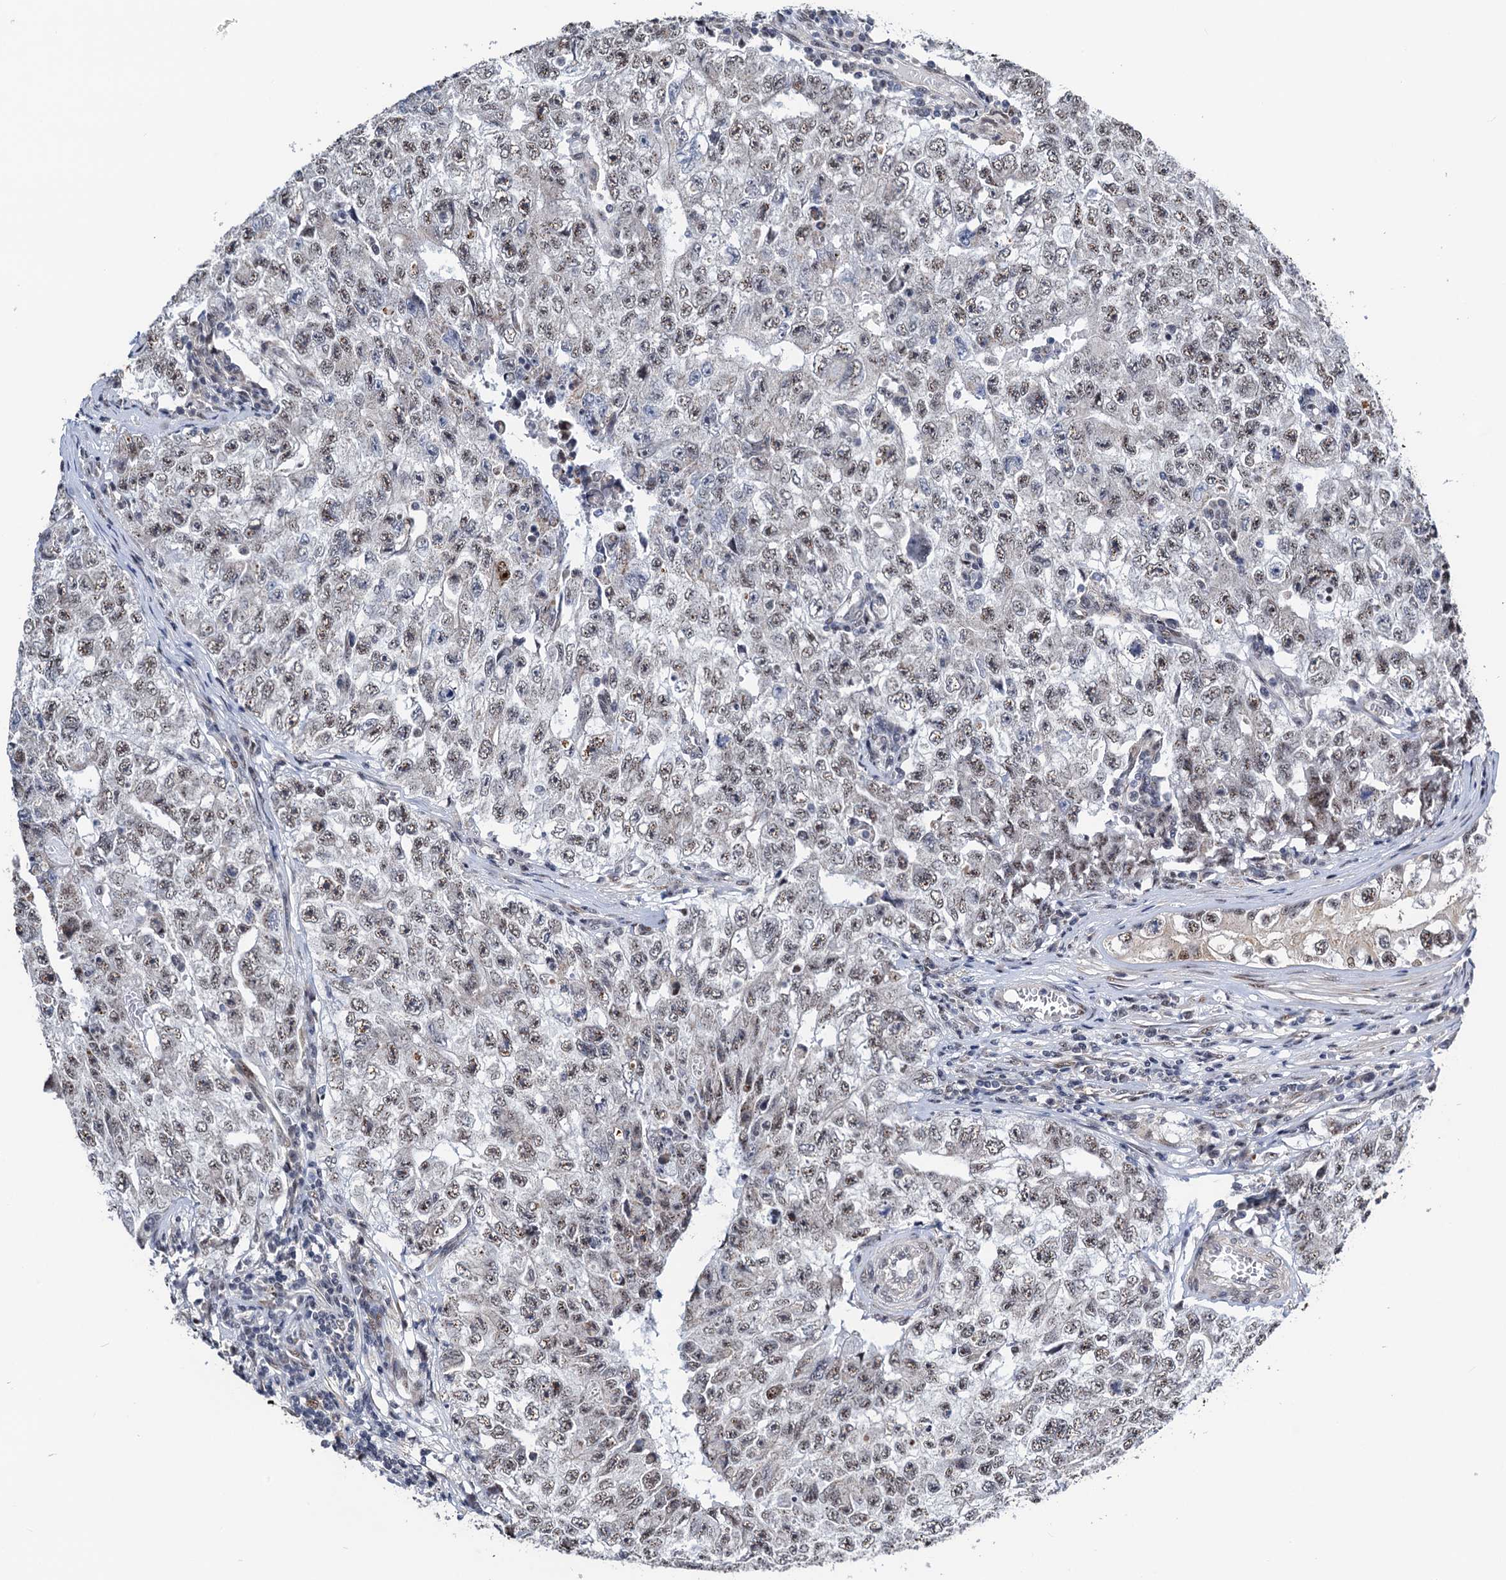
{"staining": {"intensity": "weak", "quantity": "25%-75%", "location": "nuclear"}, "tissue": "testis cancer", "cell_type": "Tumor cells", "image_type": "cancer", "snomed": [{"axis": "morphology", "description": "Carcinoma, Embryonal, NOS"}, {"axis": "topography", "description": "Testis"}], "caption": "Testis cancer (embryonal carcinoma) tissue demonstrates weak nuclear staining in approximately 25%-75% of tumor cells The staining was performed using DAB, with brown indicating positive protein expression. Nuclei are stained blue with hematoxylin.", "gene": "FAM222A", "patient": {"sex": "male", "age": 17}}